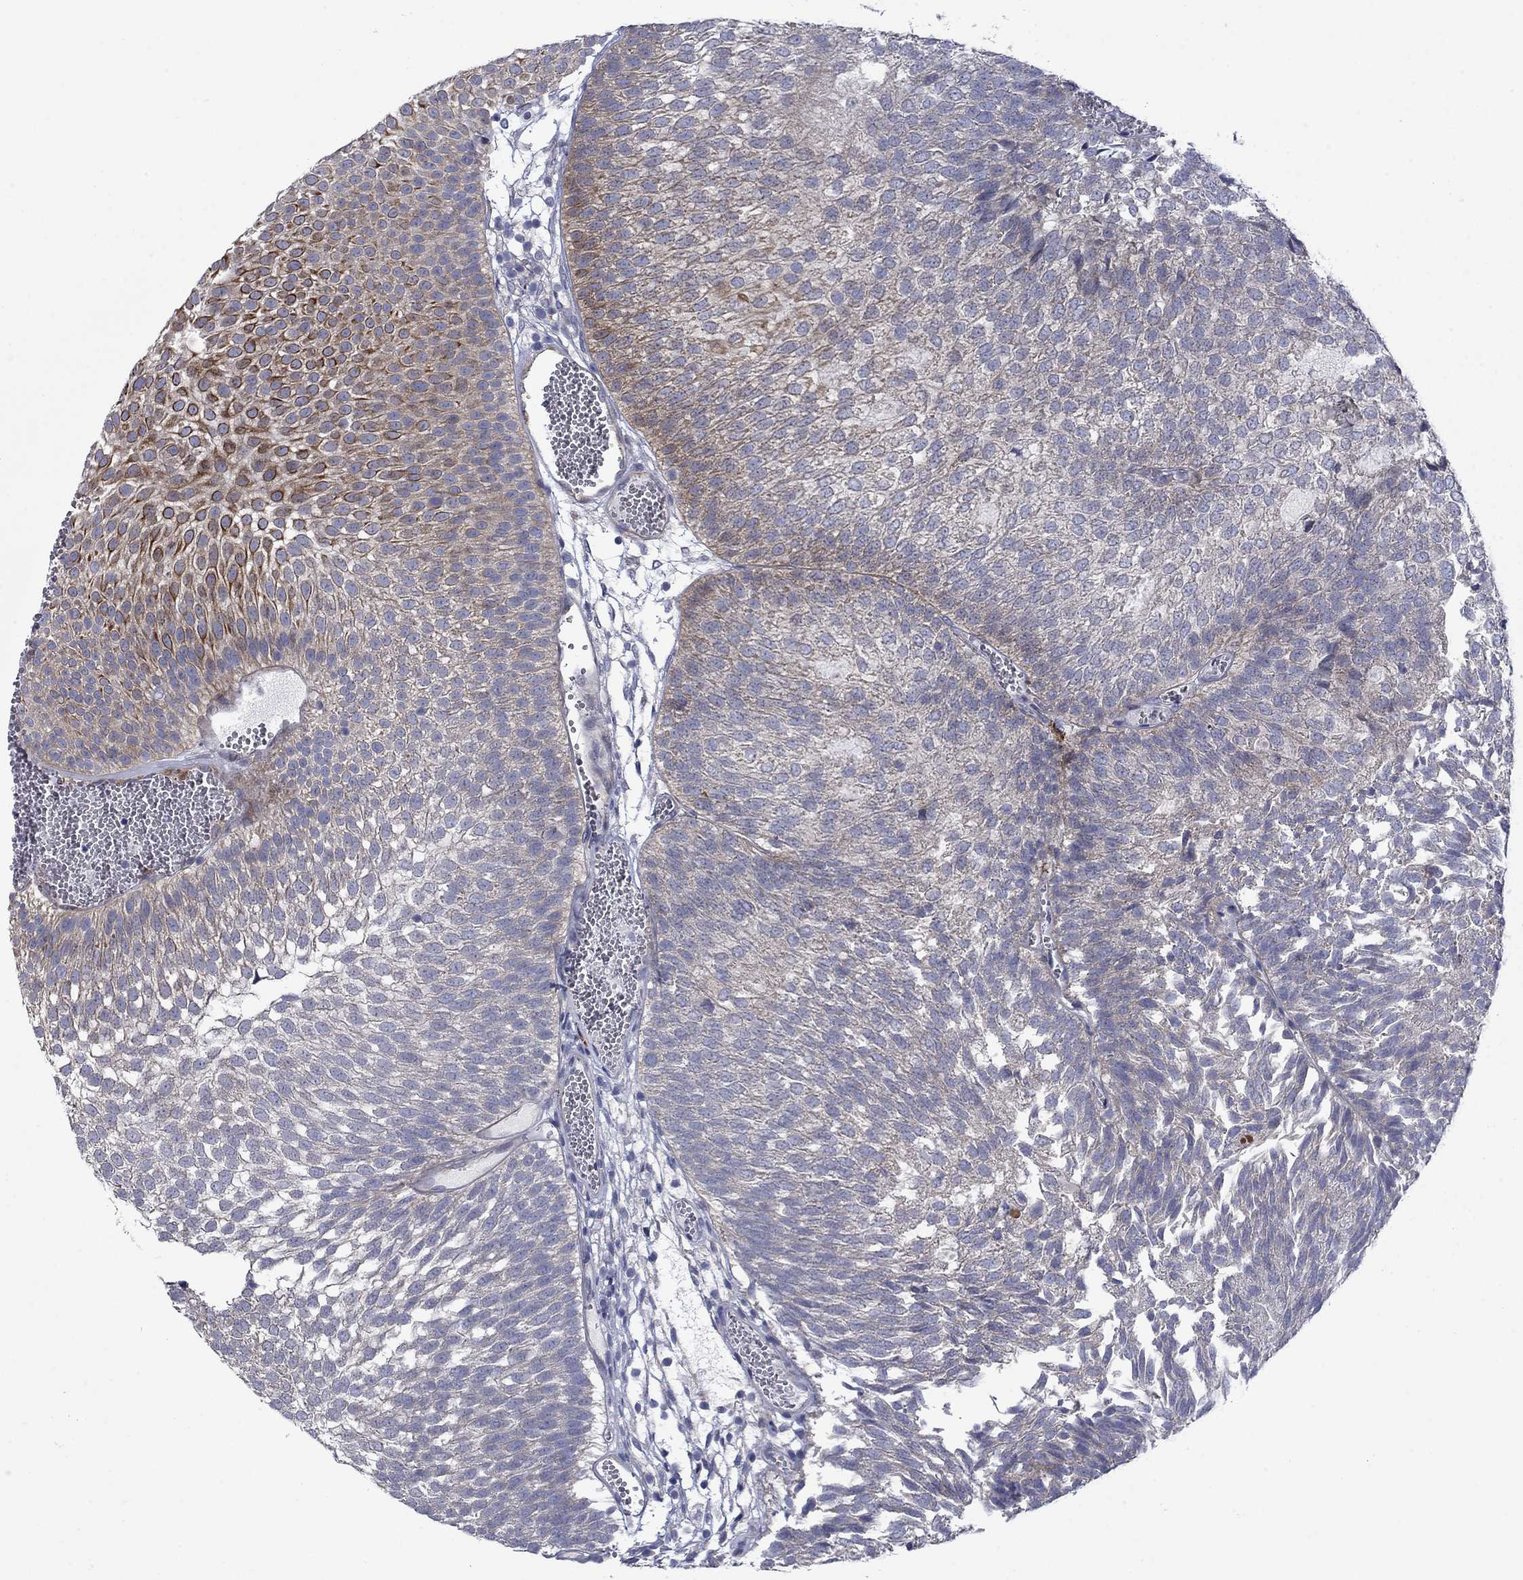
{"staining": {"intensity": "strong", "quantity": "<25%", "location": "cytoplasmic/membranous"}, "tissue": "urothelial cancer", "cell_type": "Tumor cells", "image_type": "cancer", "snomed": [{"axis": "morphology", "description": "Urothelial carcinoma, Low grade"}, {"axis": "topography", "description": "Urinary bladder"}], "caption": "Protein staining demonstrates strong cytoplasmic/membranous expression in about <25% of tumor cells in urothelial cancer.", "gene": "FXR1", "patient": {"sex": "male", "age": 52}}